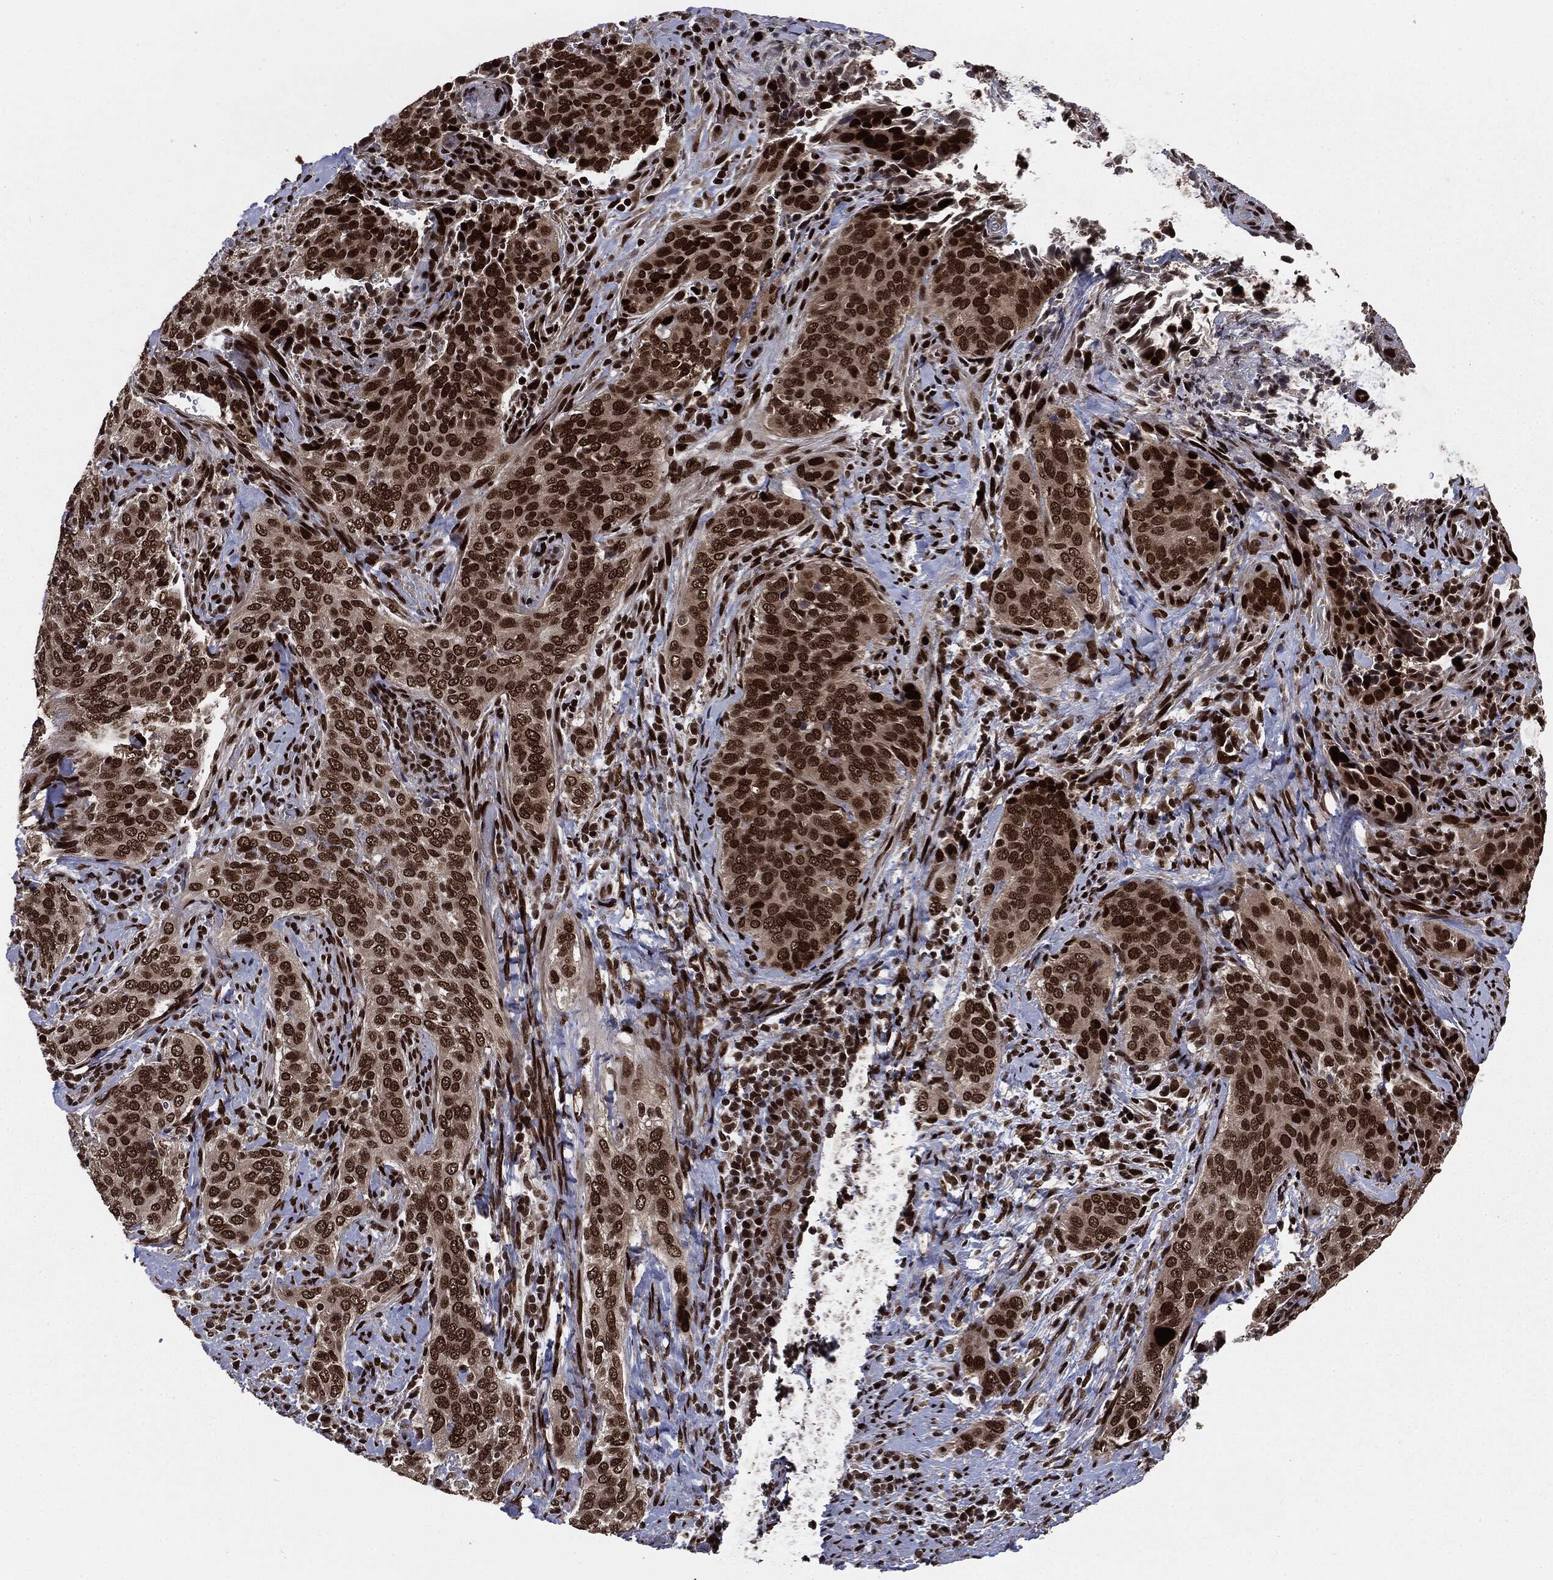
{"staining": {"intensity": "strong", "quantity": ">75%", "location": "nuclear"}, "tissue": "cervical cancer", "cell_type": "Tumor cells", "image_type": "cancer", "snomed": [{"axis": "morphology", "description": "Squamous cell carcinoma, NOS"}, {"axis": "topography", "description": "Cervix"}], "caption": "Immunohistochemistry (IHC) (DAB) staining of human cervical cancer (squamous cell carcinoma) reveals strong nuclear protein positivity in approximately >75% of tumor cells.", "gene": "DVL2", "patient": {"sex": "female", "age": 38}}